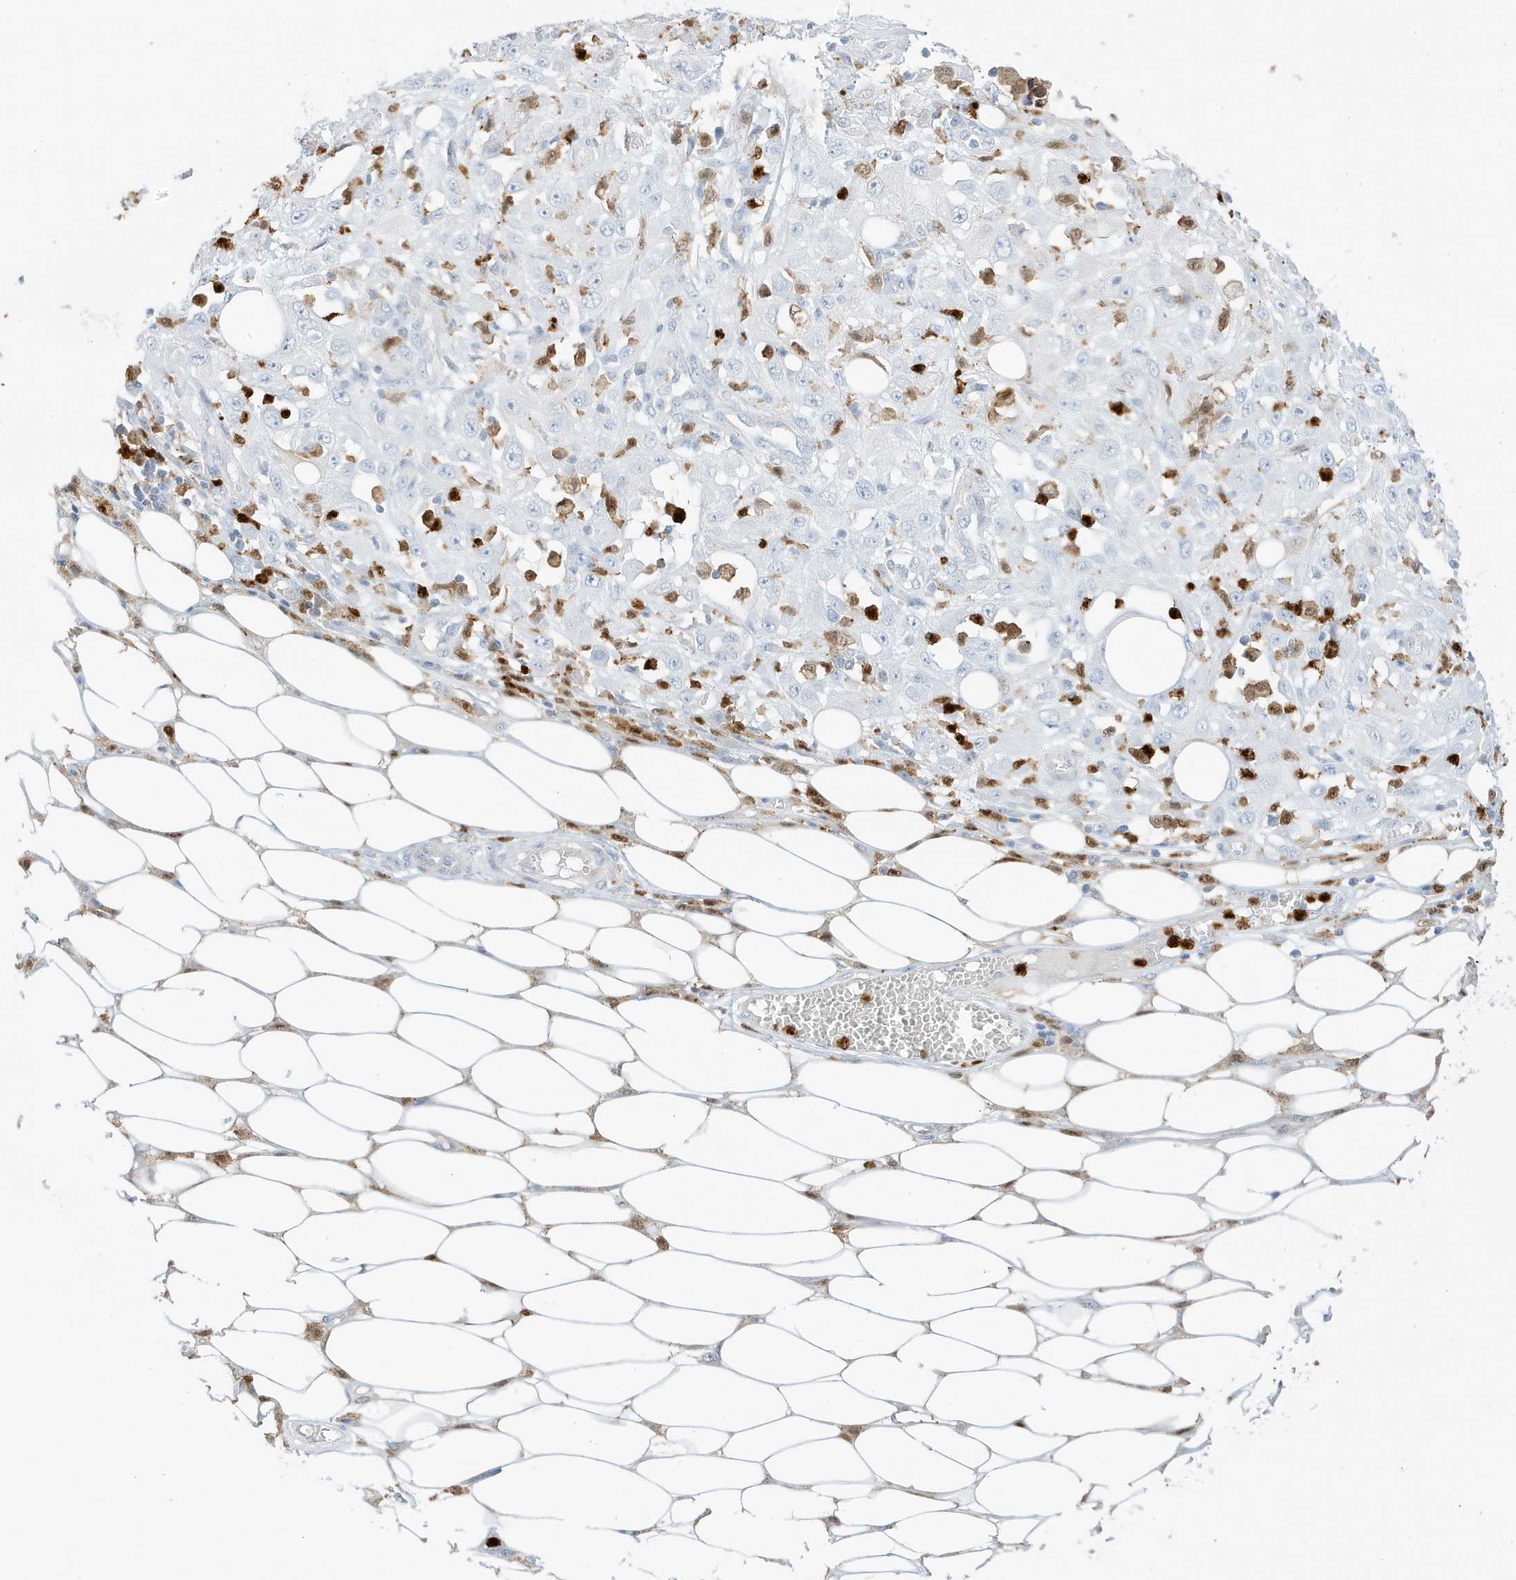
{"staining": {"intensity": "negative", "quantity": "none", "location": "none"}, "tissue": "skin cancer", "cell_type": "Tumor cells", "image_type": "cancer", "snomed": [{"axis": "morphology", "description": "Squamous cell carcinoma, NOS"}, {"axis": "morphology", "description": "Squamous cell carcinoma, metastatic, NOS"}, {"axis": "topography", "description": "Skin"}, {"axis": "topography", "description": "Lymph node"}], "caption": "The immunohistochemistry (IHC) image has no significant positivity in tumor cells of metastatic squamous cell carcinoma (skin) tissue.", "gene": "GCA", "patient": {"sex": "male", "age": 75}}